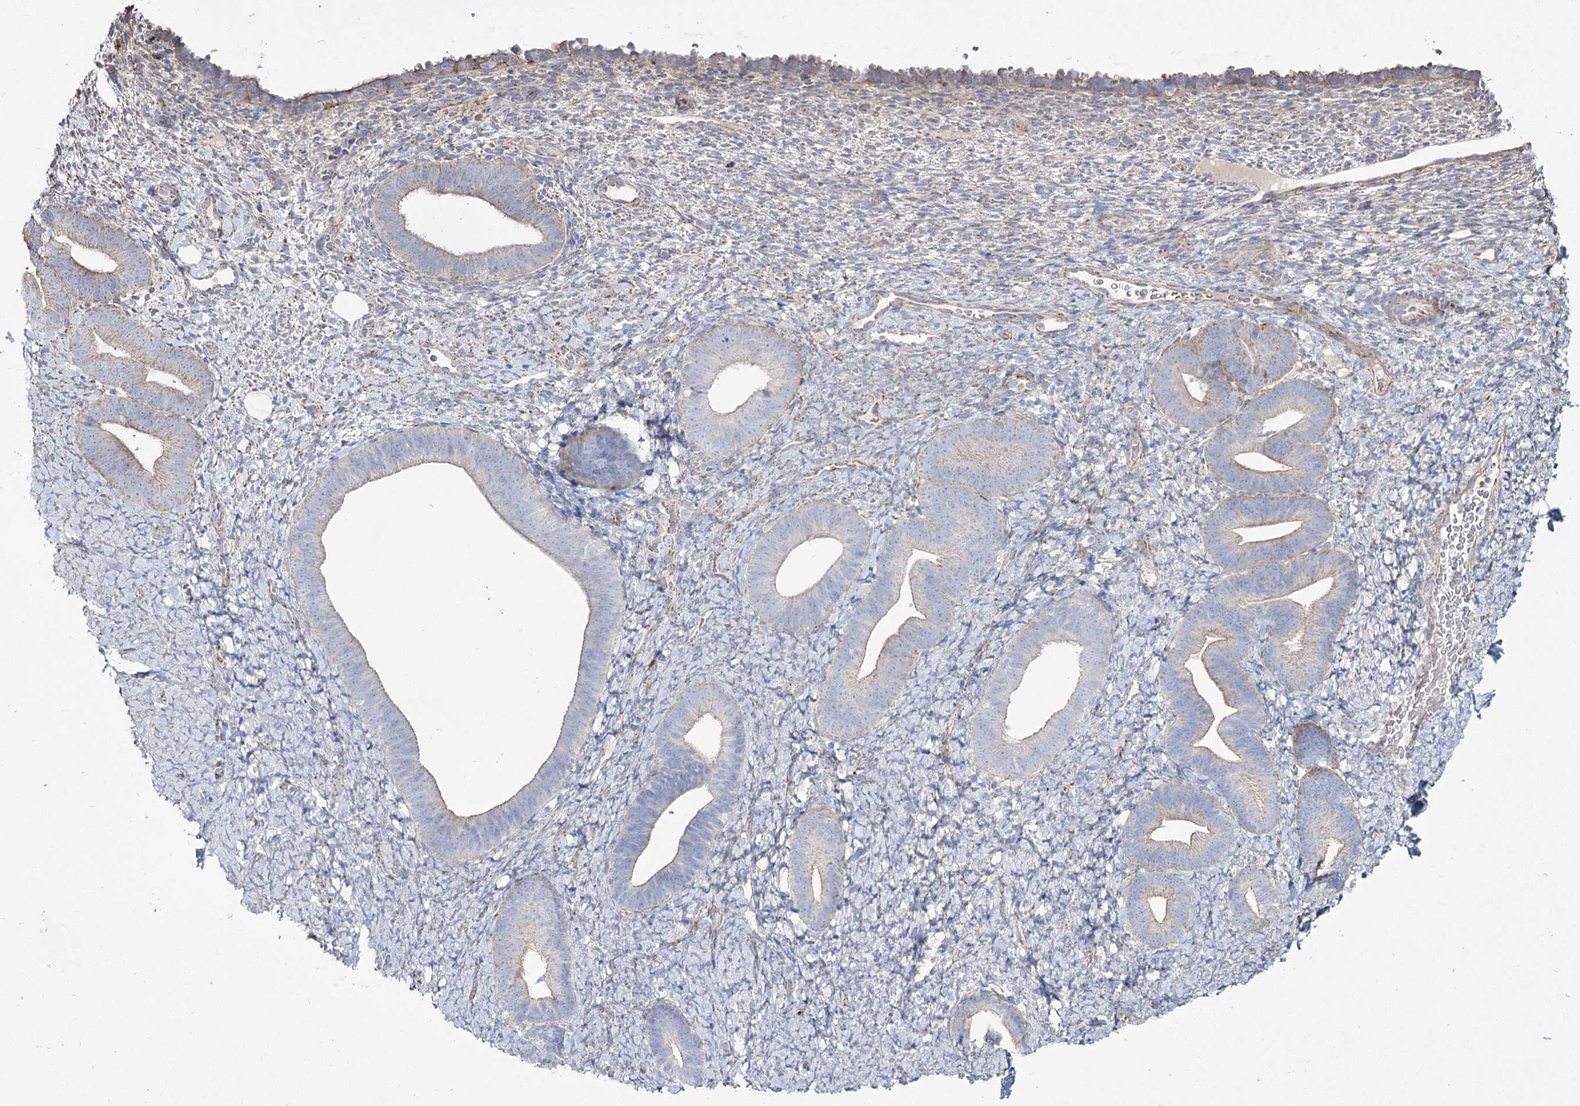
{"staining": {"intensity": "negative", "quantity": "none", "location": "none"}, "tissue": "endometrium", "cell_type": "Cells in endometrial stroma", "image_type": "normal", "snomed": [{"axis": "morphology", "description": "Normal tissue, NOS"}, {"axis": "topography", "description": "Endometrium"}], "caption": "Cells in endometrial stroma show no significant protein positivity in normal endometrium.", "gene": "ME3", "patient": {"sex": "female", "age": 65}}